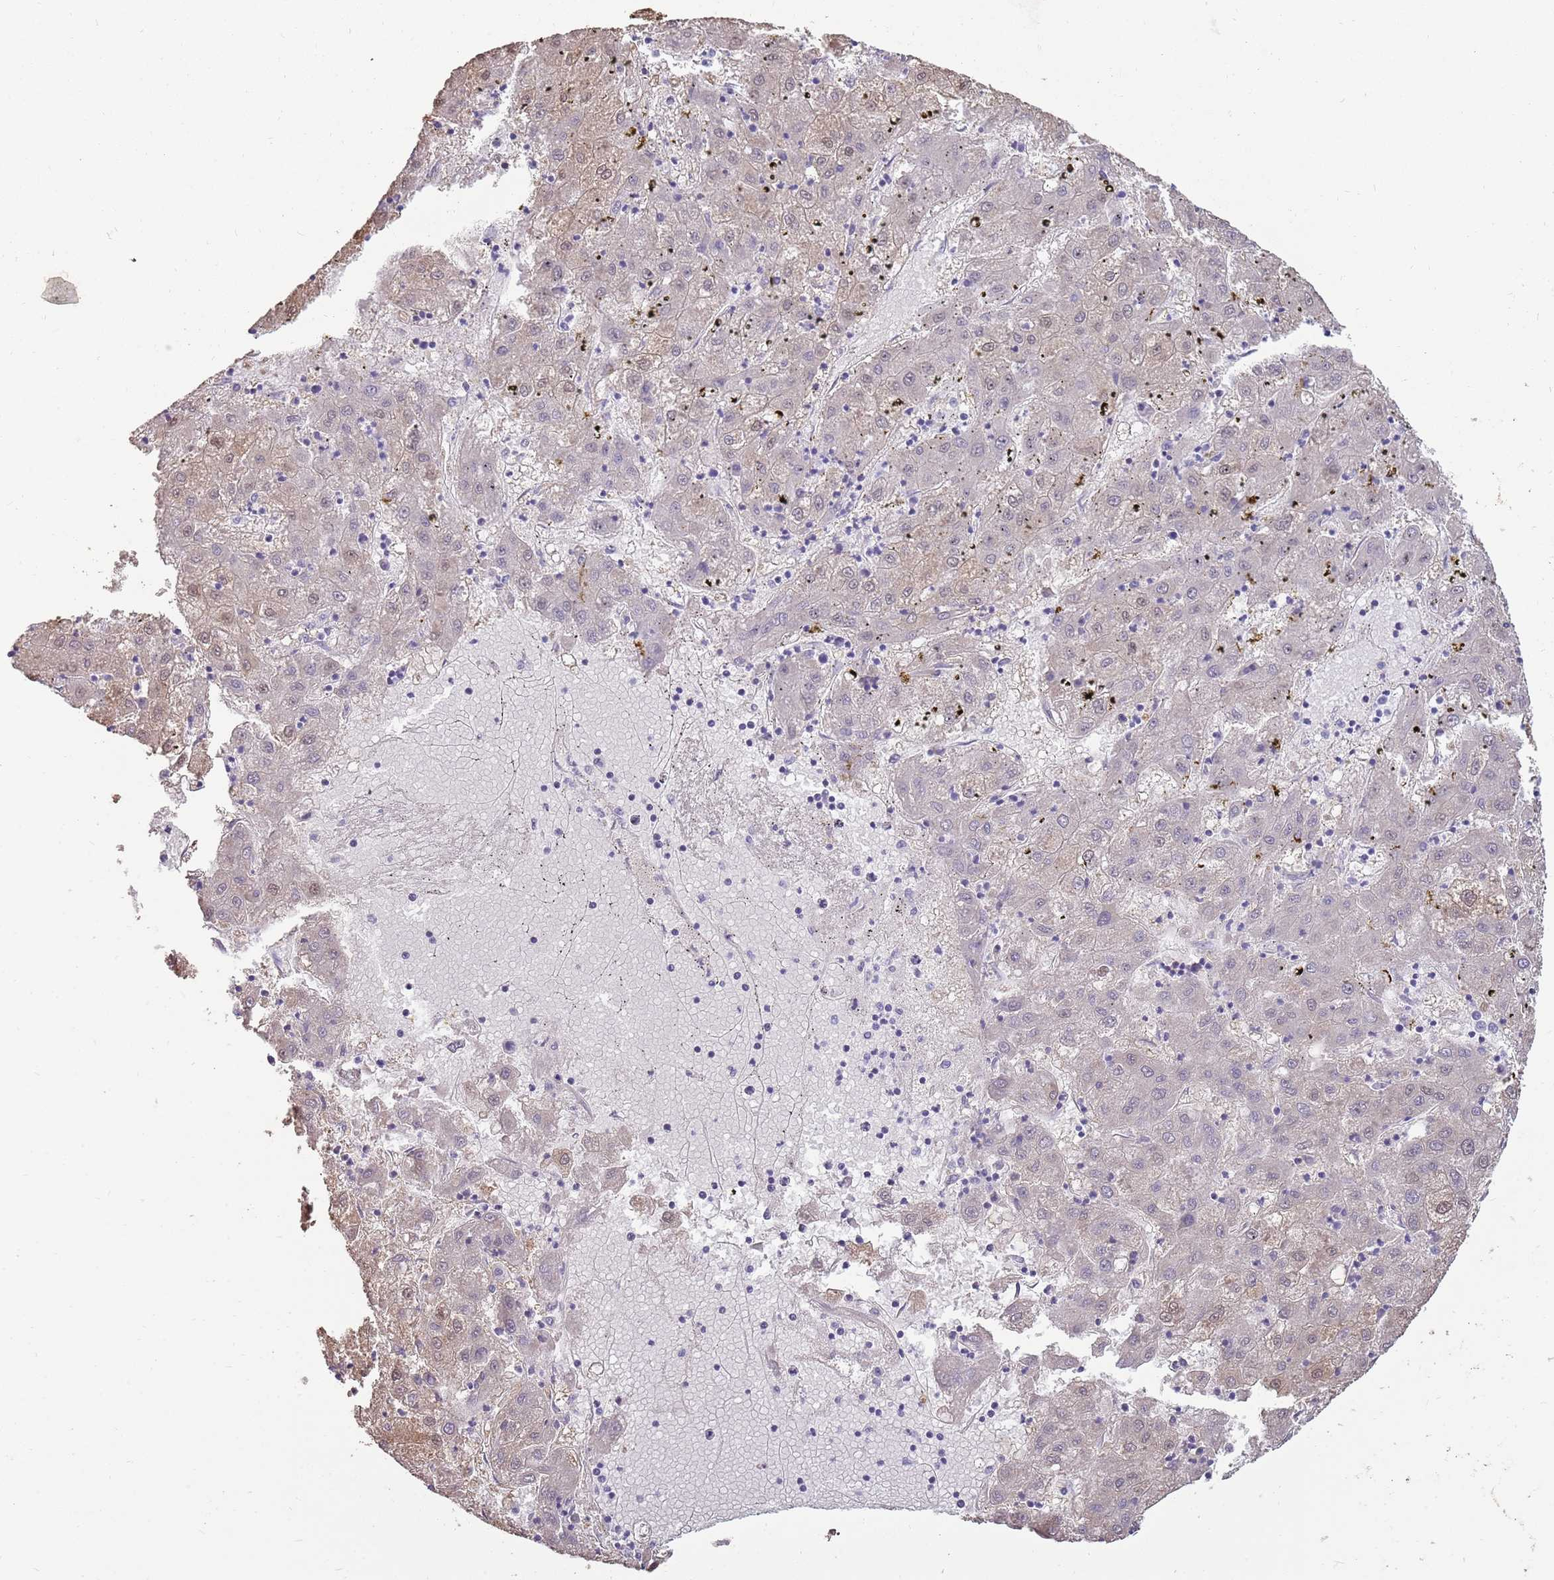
{"staining": {"intensity": "weak", "quantity": "25%-75%", "location": "cytoplasmic/membranous,nuclear"}, "tissue": "liver cancer", "cell_type": "Tumor cells", "image_type": "cancer", "snomed": [{"axis": "morphology", "description": "Carcinoma, Hepatocellular, NOS"}, {"axis": "topography", "description": "Liver"}], "caption": "A histopathology image showing weak cytoplasmic/membranous and nuclear positivity in approximately 25%-75% of tumor cells in liver cancer, as visualized by brown immunohistochemical staining.", "gene": "NBPF3", "patient": {"sex": "male", "age": 72}}